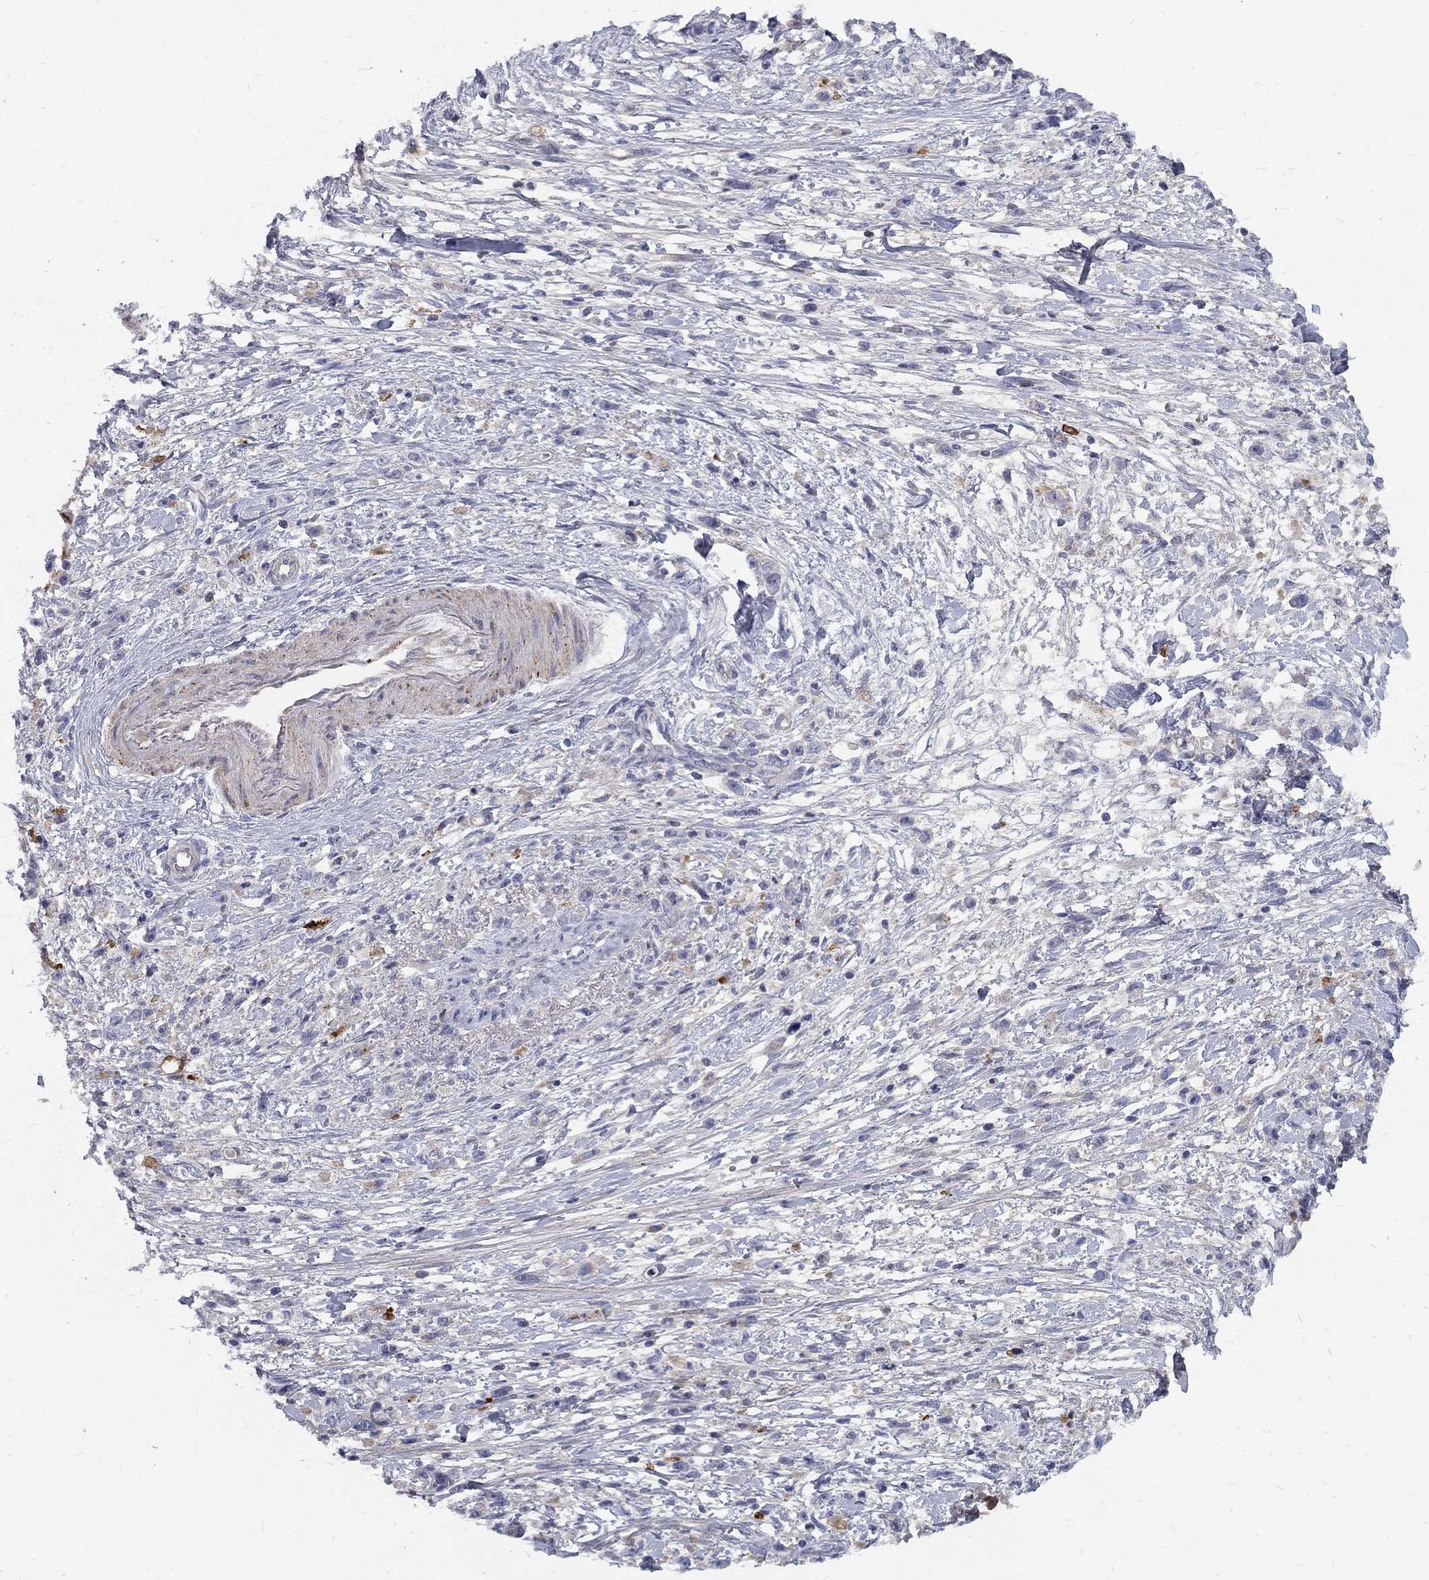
{"staining": {"intensity": "weak", "quantity": "<25%", "location": "cytoplasmic/membranous"}, "tissue": "stomach cancer", "cell_type": "Tumor cells", "image_type": "cancer", "snomed": [{"axis": "morphology", "description": "Adenocarcinoma, NOS"}, {"axis": "topography", "description": "Stomach"}], "caption": "The histopathology image demonstrates no staining of tumor cells in stomach cancer (adenocarcinoma).", "gene": "EPDR1", "patient": {"sex": "female", "age": 59}}